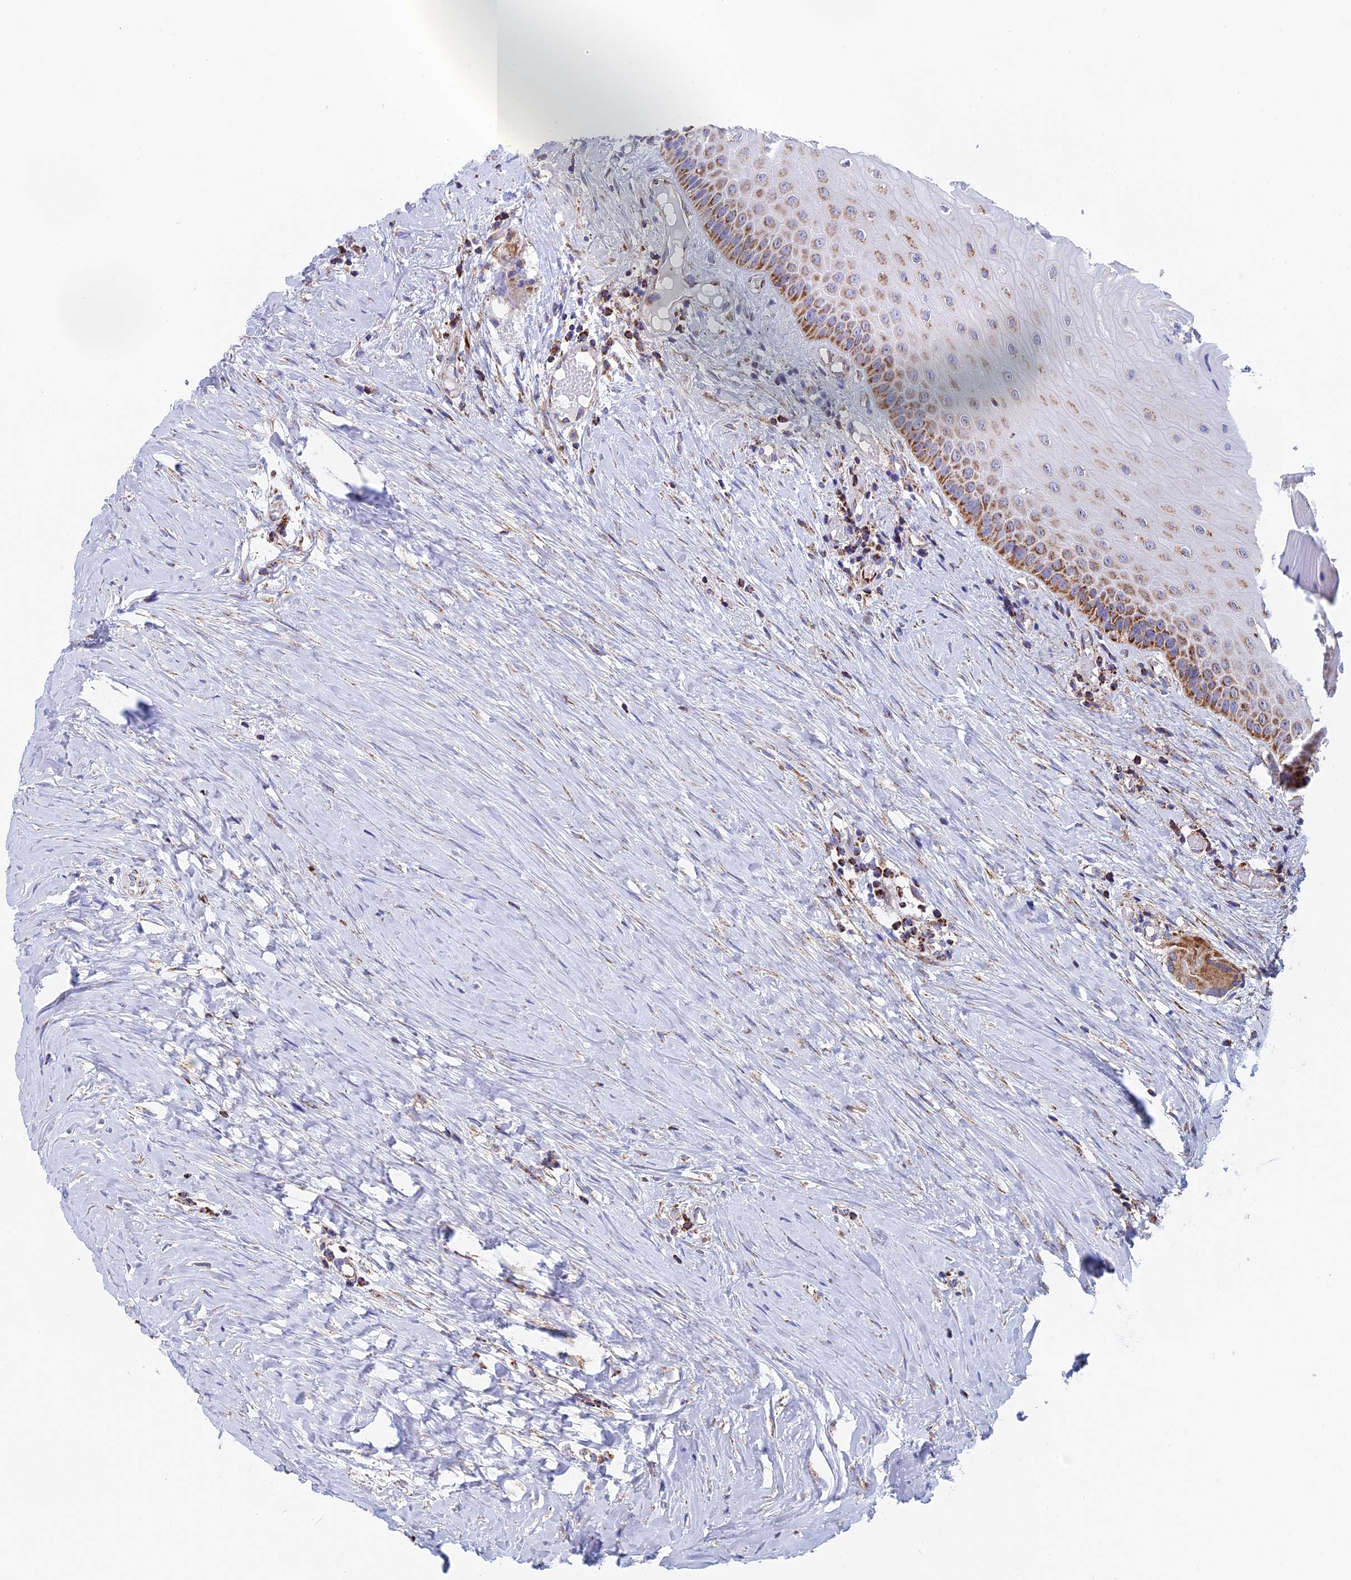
{"staining": {"intensity": "moderate", "quantity": ">75%", "location": "cytoplasmic/membranous"}, "tissue": "oral mucosa", "cell_type": "Squamous epithelial cells", "image_type": "normal", "snomed": [{"axis": "morphology", "description": "Normal tissue, NOS"}, {"axis": "topography", "description": "Skeletal muscle"}, {"axis": "topography", "description": "Oral tissue"}, {"axis": "topography", "description": "Peripheral nerve tissue"}], "caption": "This micrograph demonstrates immunohistochemistry (IHC) staining of unremarkable oral mucosa, with medium moderate cytoplasmic/membranous expression in about >75% of squamous epithelial cells.", "gene": "NDUFA5", "patient": {"sex": "female", "age": 84}}